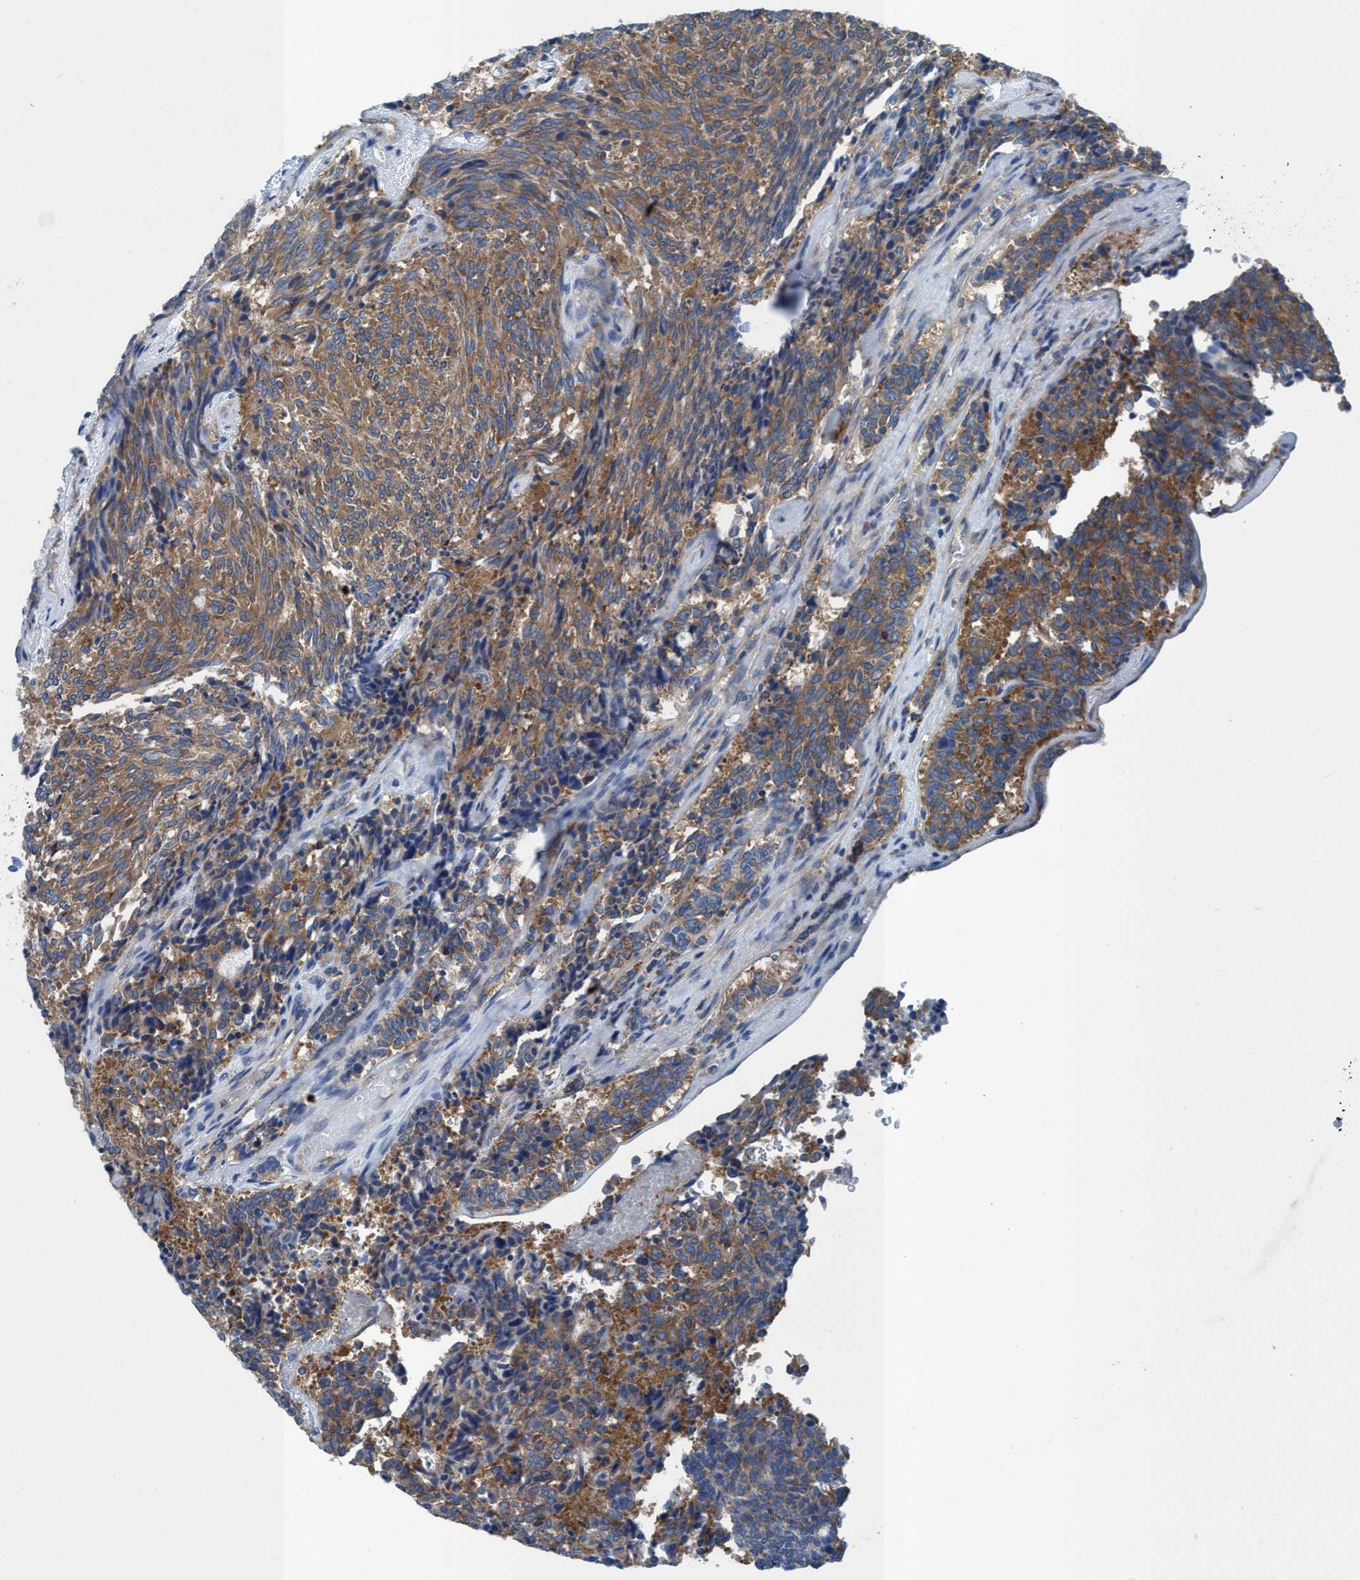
{"staining": {"intensity": "moderate", "quantity": ">75%", "location": "cytoplasmic/membranous"}, "tissue": "carcinoid", "cell_type": "Tumor cells", "image_type": "cancer", "snomed": [{"axis": "morphology", "description": "Carcinoid, malignant, NOS"}, {"axis": "topography", "description": "Pancreas"}], "caption": "DAB immunohistochemical staining of carcinoid (malignant) reveals moderate cytoplasmic/membranous protein staining in approximately >75% of tumor cells.", "gene": "NMT1", "patient": {"sex": "female", "age": 54}}